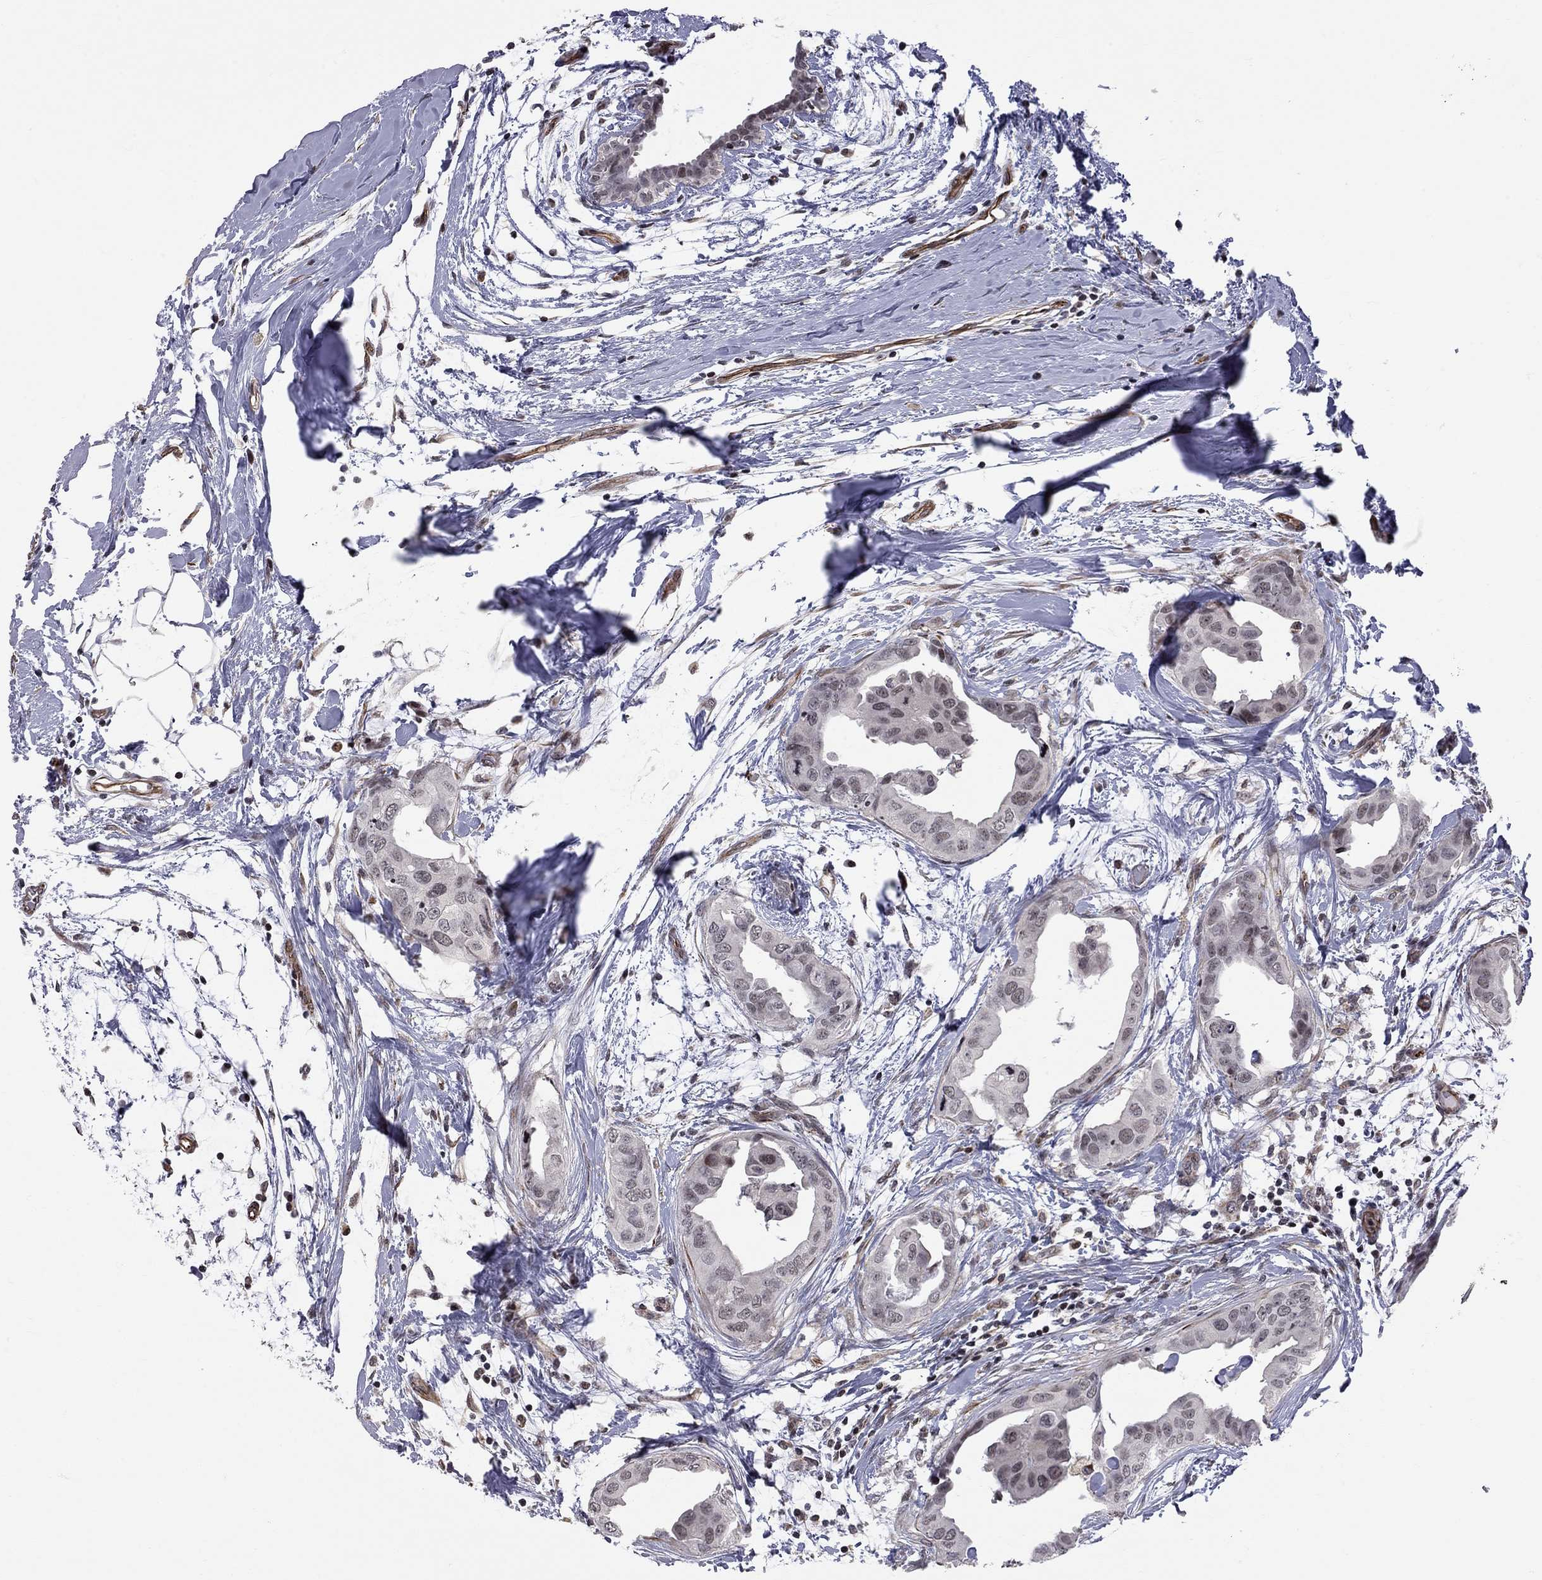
{"staining": {"intensity": "negative", "quantity": "none", "location": "none"}, "tissue": "breast cancer", "cell_type": "Tumor cells", "image_type": "cancer", "snomed": [{"axis": "morphology", "description": "Normal tissue, NOS"}, {"axis": "morphology", "description": "Duct carcinoma"}, {"axis": "topography", "description": "Breast"}], "caption": "Histopathology image shows no protein positivity in tumor cells of breast infiltrating ductal carcinoma tissue. Brightfield microscopy of immunohistochemistry (IHC) stained with DAB (brown) and hematoxylin (blue), captured at high magnification.", "gene": "MTNR1B", "patient": {"sex": "female", "age": 40}}